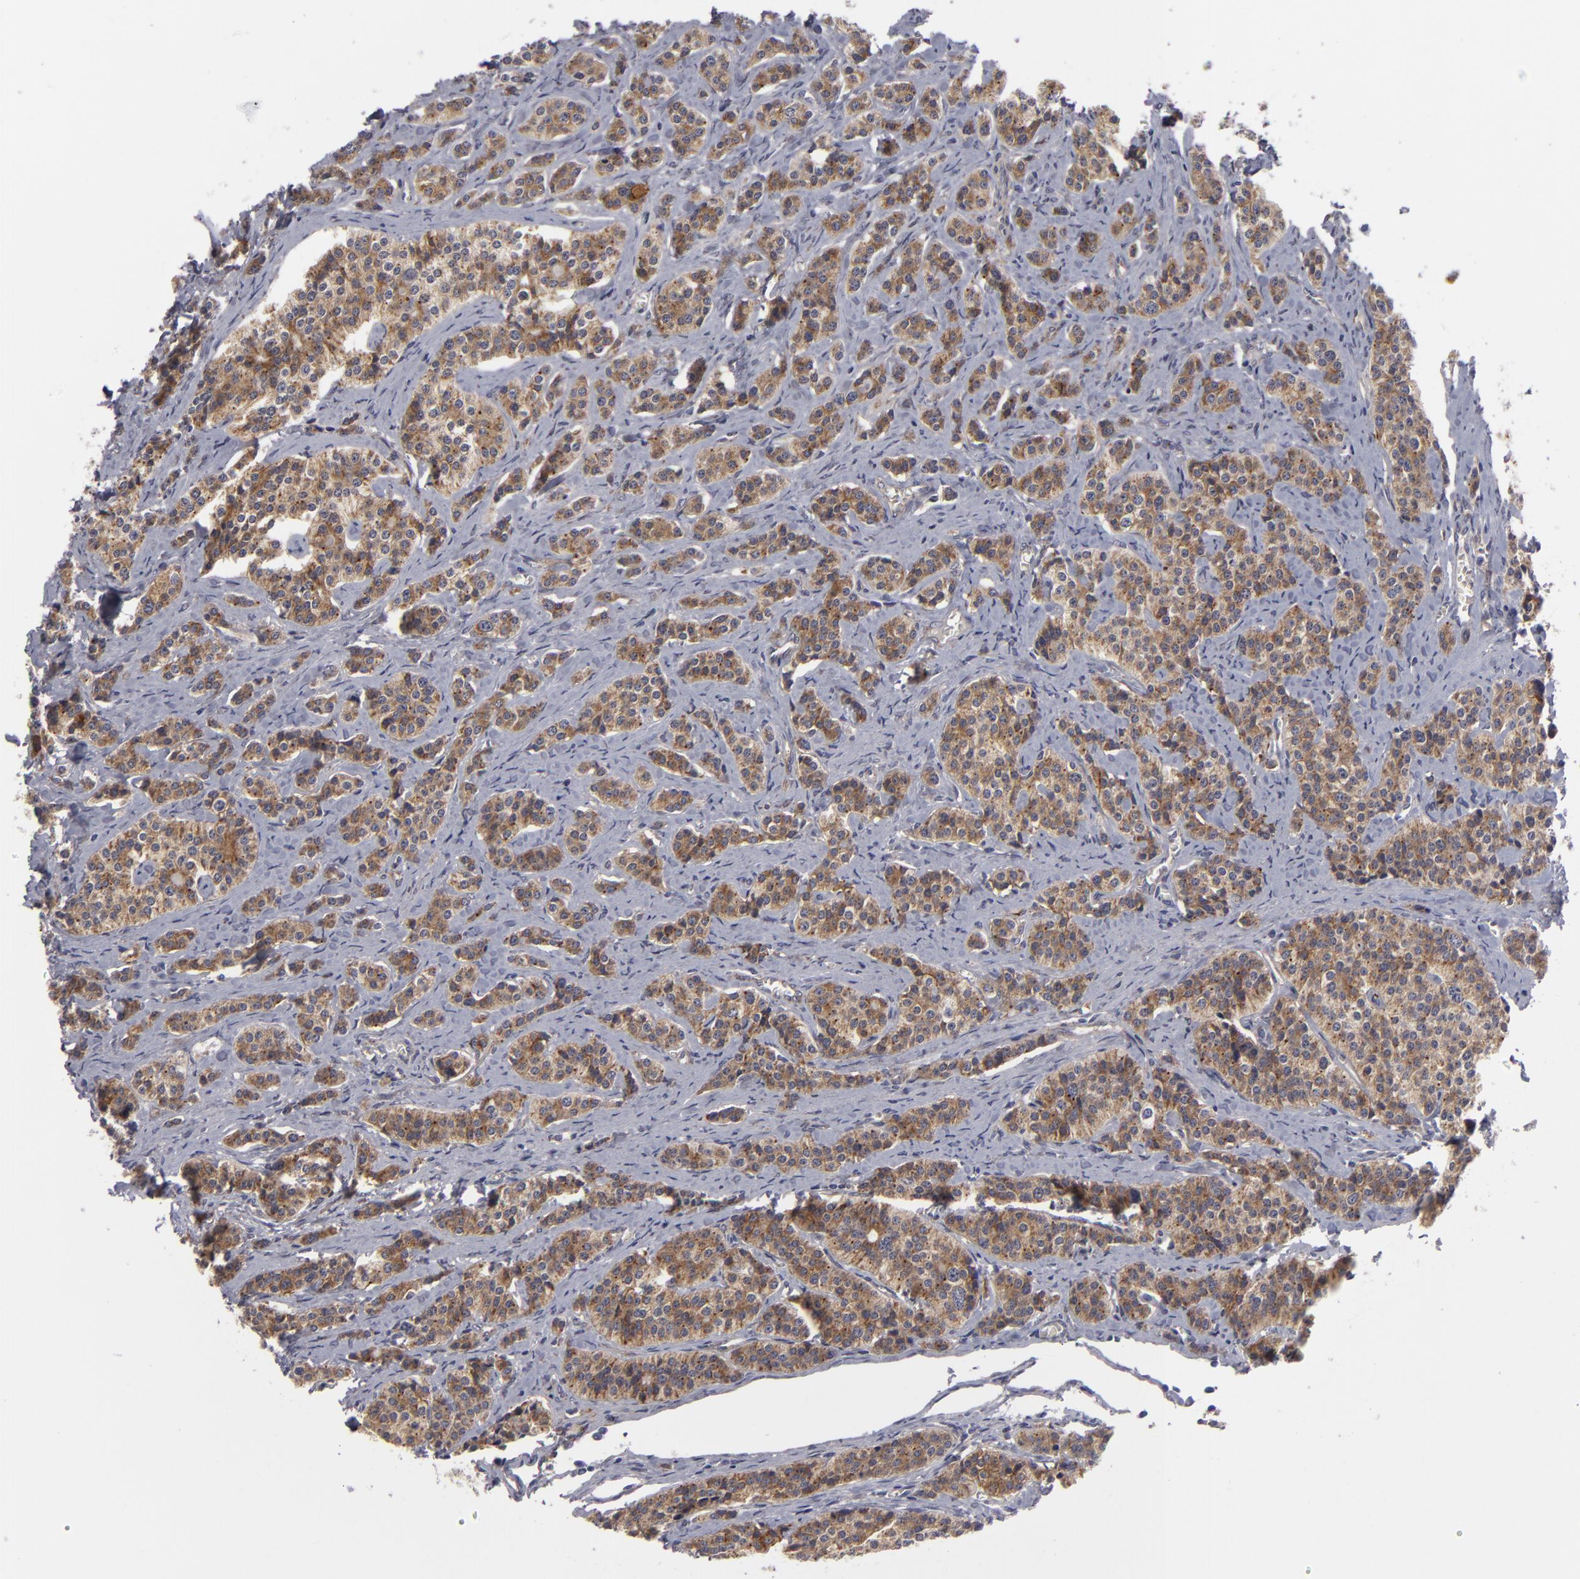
{"staining": {"intensity": "weak", "quantity": ">75%", "location": "cytoplasmic/membranous"}, "tissue": "carcinoid", "cell_type": "Tumor cells", "image_type": "cancer", "snomed": [{"axis": "morphology", "description": "Carcinoid, malignant, NOS"}, {"axis": "topography", "description": "Small intestine"}], "caption": "Tumor cells show low levels of weak cytoplasmic/membranous expression in approximately >75% of cells in malignant carcinoid.", "gene": "ALCAM", "patient": {"sex": "male", "age": 63}}